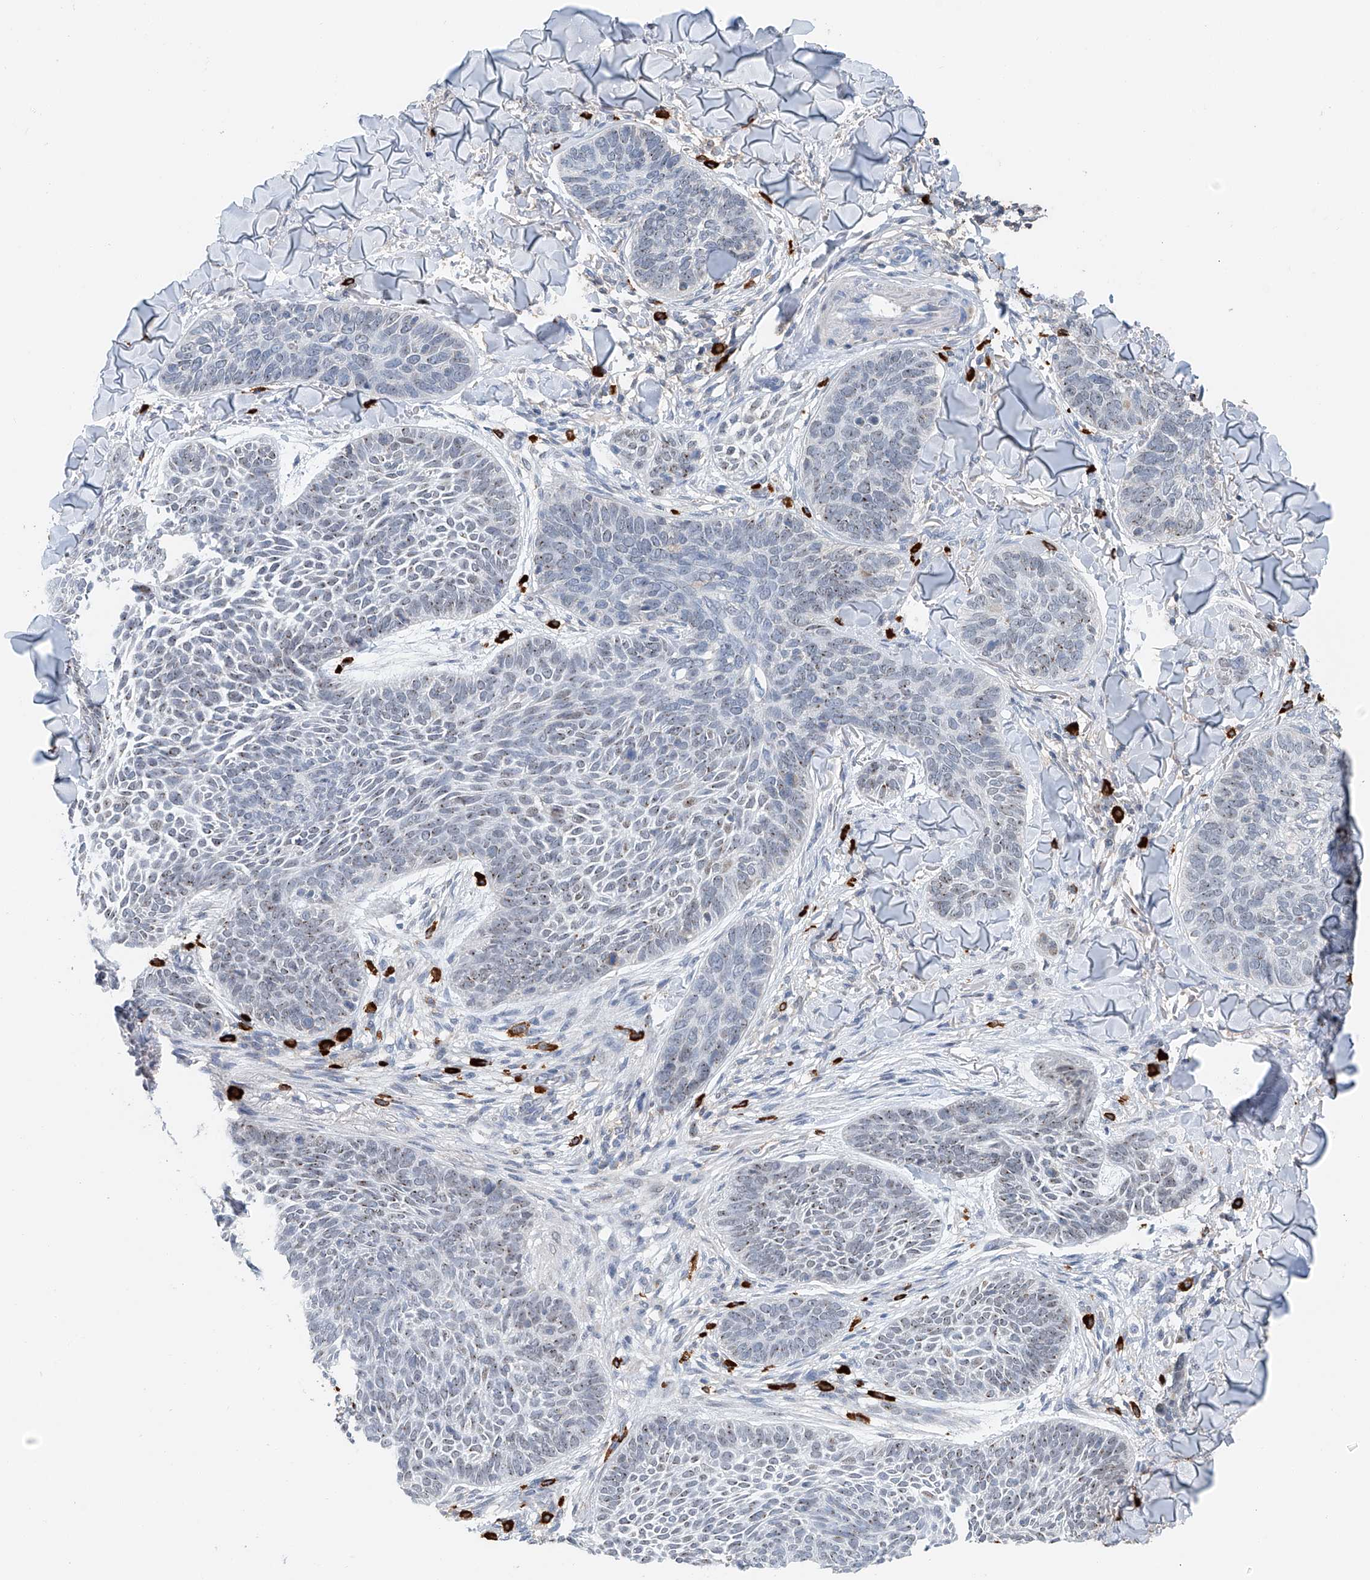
{"staining": {"intensity": "negative", "quantity": "none", "location": "none"}, "tissue": "skin cancer", "cell_type": "Tumor cells", "image_type": "cancer", "snomed": [{"axis": "morphology", "description": "Basal cell carcinoma"}, {"axis": "topography", "description": "Skin"}], "caption": "The histopathology image exhibits no staining of tumor cells in skin basal cell carcinoma.", "gene": "KLF15", "patient": {"sex": "male", "age": 85}}